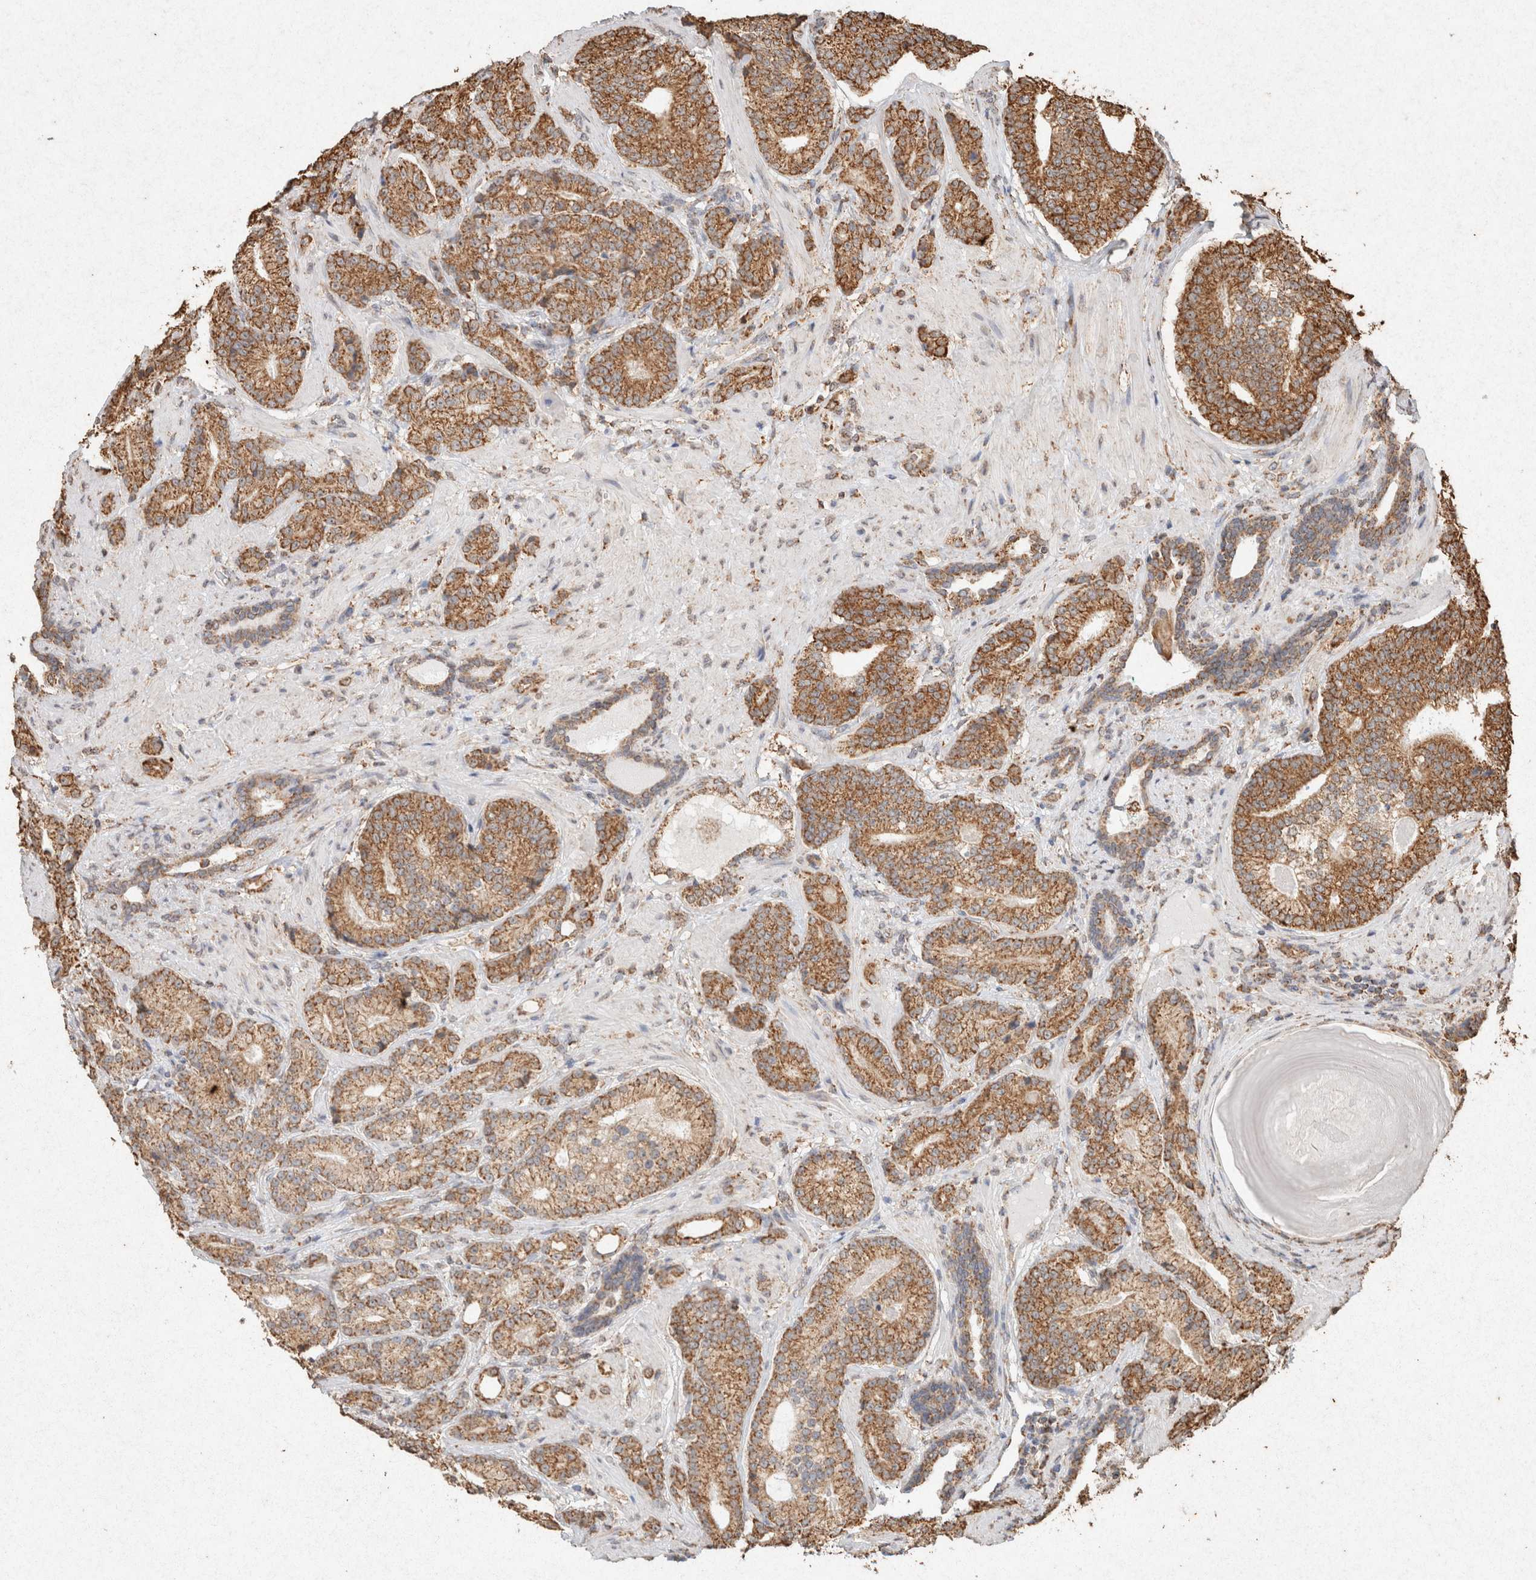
{"staining": {"intensity": "moderate", "quantity": ">75%", "location": "cytoplasmic/membranous"}, "tissue": "prostate cancer", "cell_type": "Tumor cells", "image_type": "cancer", "snomed": [{"axis": "morphology", "description": "Adenocarcinoma, High grade"}, {"axis": "topography", "description": "Prostate"}], "caption": "High-magnification brightfield microscopy of prostate cancer (high-grade adenocarcinoma) stained with DAB (3,3'-diaminobenzidine) (brown) and counterstained with hematoxylin (blue). tumor cells exhibit moderate cytoplasmic/membranous staining is appreciated in approximately>75% of cells.", "gene": "SDC2", "patient": {"sex": "male", "age": 61}}